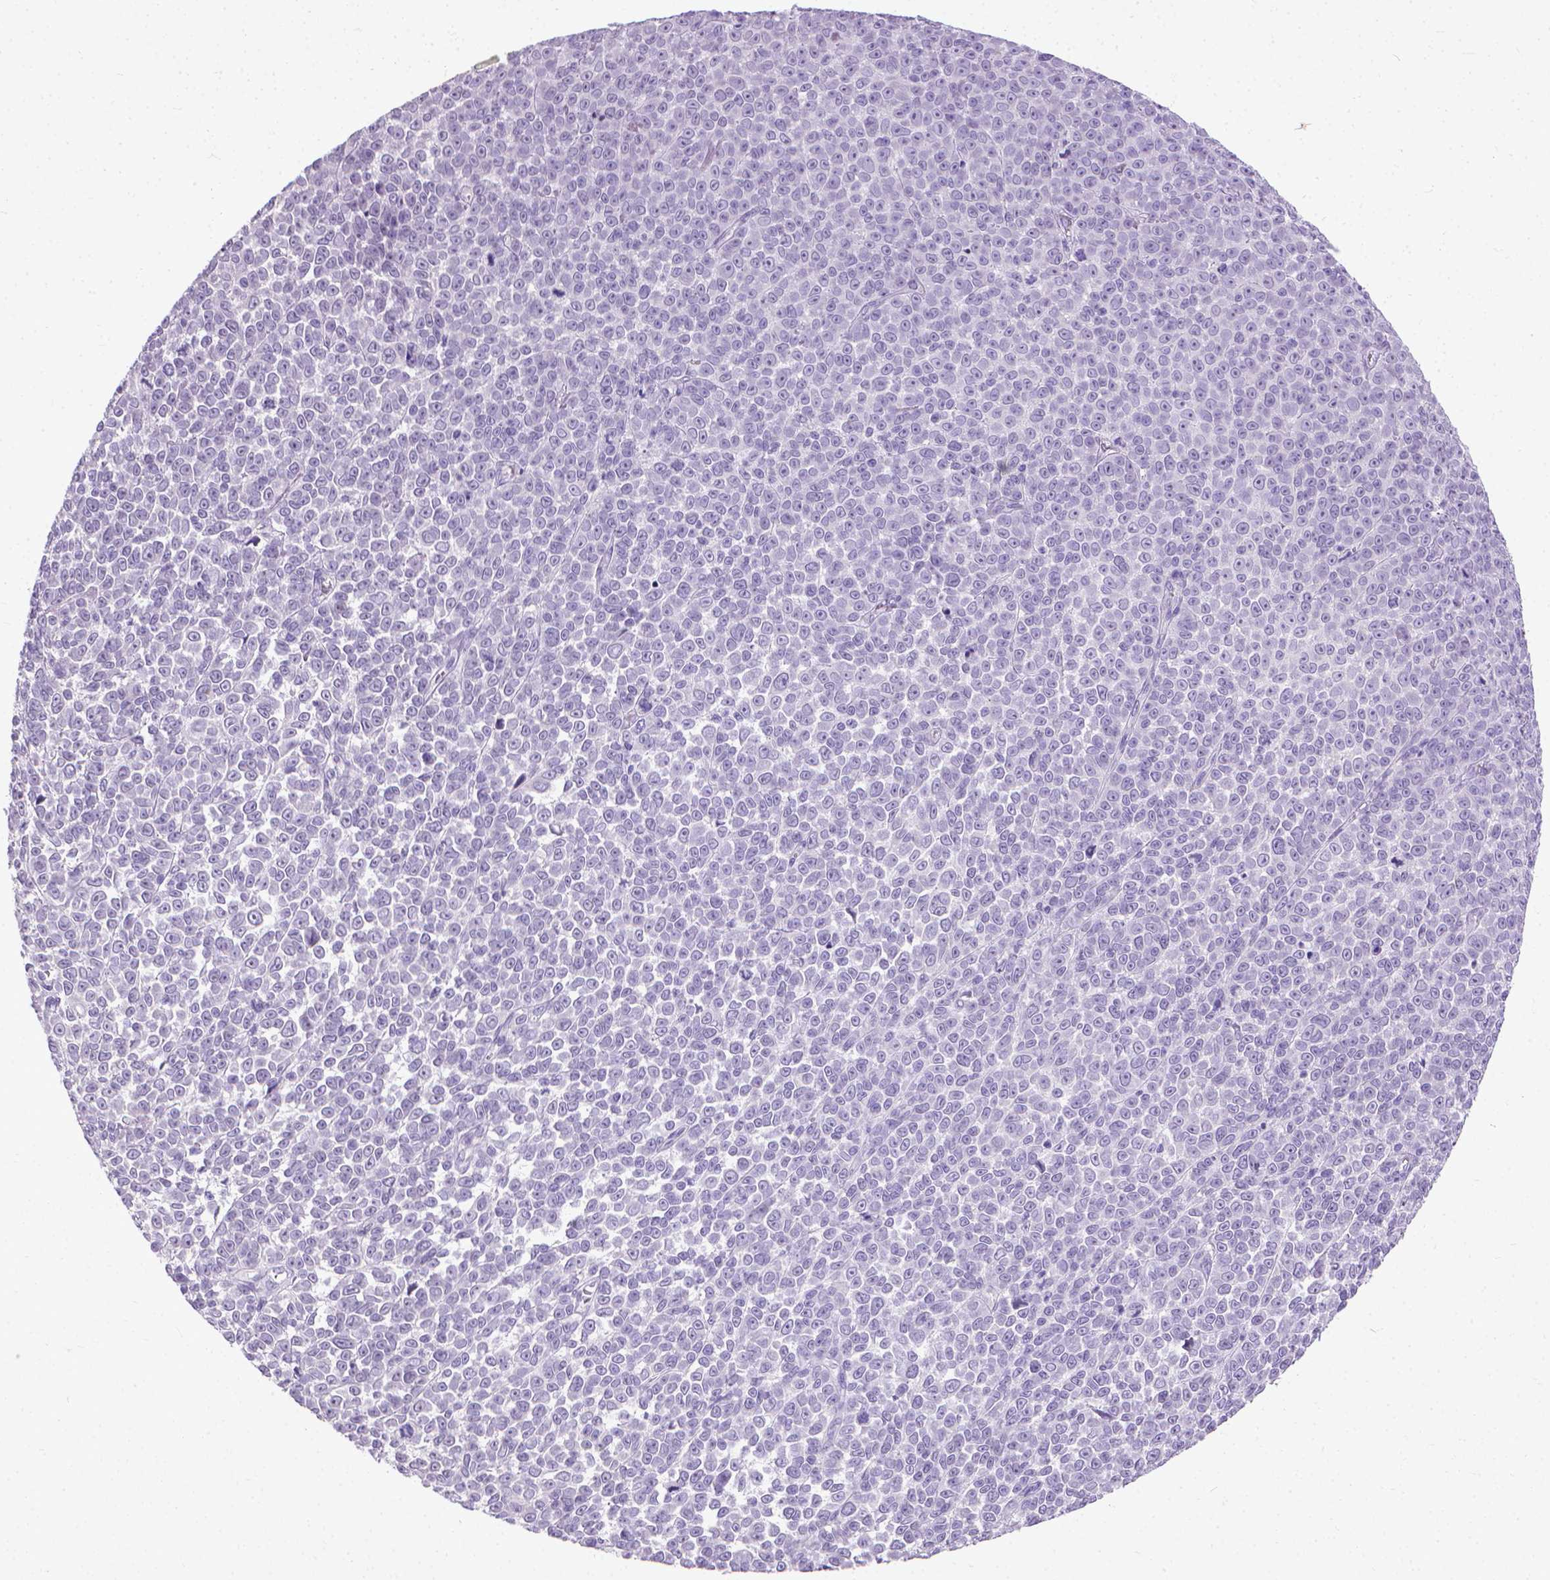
{"staining": {"intensity": "negative", "quantity": "none", "location": "none"}, "tissue": "melanoma", "cell_type": "Tumor cells", "image_type": "cancer", "snomed": [{"axis": "morphology", "description": "Malignant melanoma, NOS"}, {"axis": "topography", "description": "Skin"}], "caption": "Immunohistochemistry histopathology image of neoplastic tissue: human malignant melanoma stained with DAB (3,3'-diaminobenzidine) exhibits no significant protein expression in tumor cells.", "gene": "KRT5", "patient": {"sex": "female", "age": 95}}